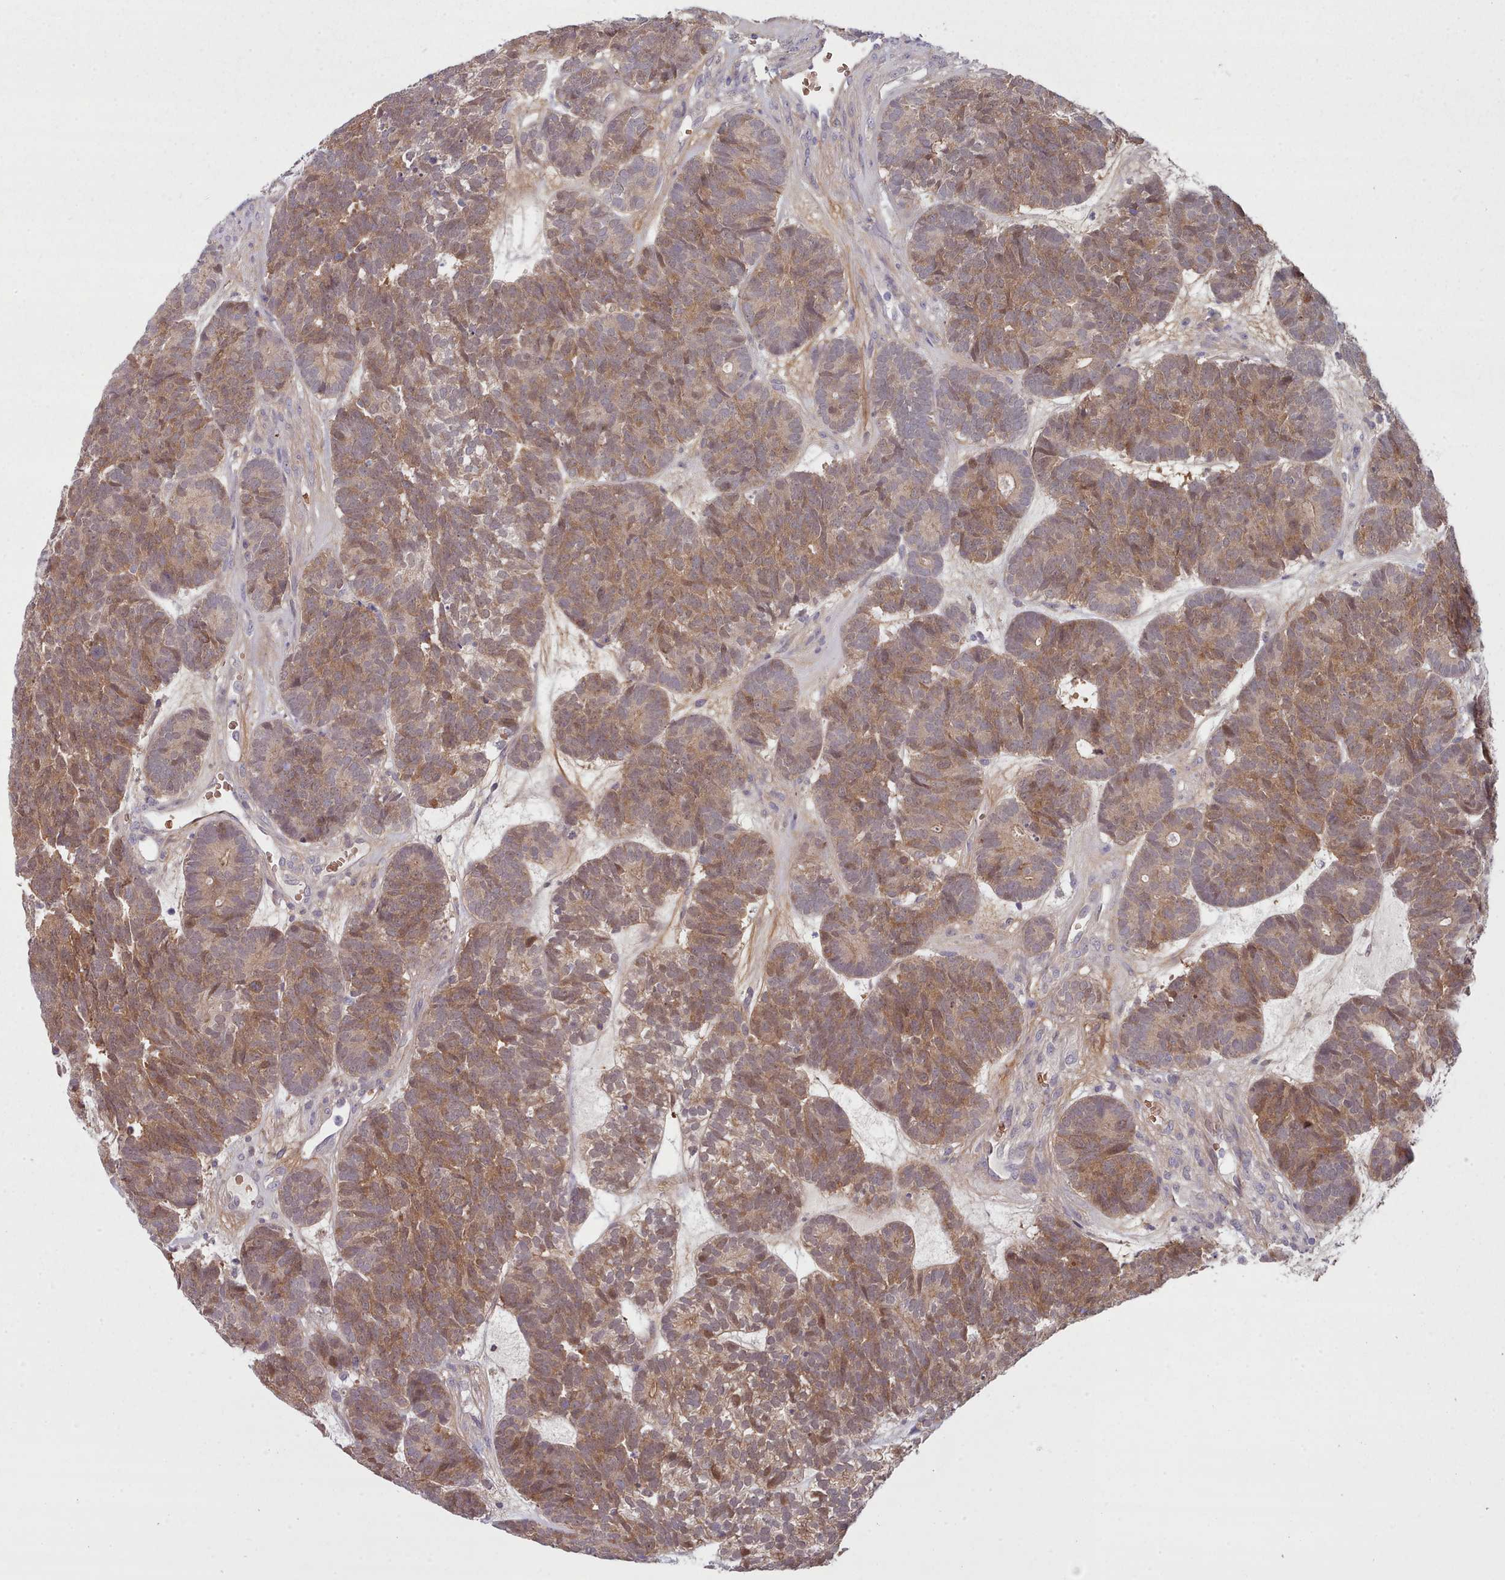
{"staining": {"intensity": "moderate", "quantity": "25%-75%", "location": "cytoplasmic/membranous,nuclear"}, "tissue": "head and neck cancer", "cell_type": "Tumor cells", "image_type": "cancer", "snomed": [{"axis": "morphology", "description": "Adenocarcinoma, NOS"}, {"axis": "topography", "description": "Head-Neck"}], "caption": "Immunohistochemical staining of human adenocarcinoma (head and neck) demonstrates medium levels of moderate cytoplasmic/membranous and nuclear expression in about 25%-75% of tumor cells.", "gene": "CLNS1A", "patient": {"sex": "female", "age": 81}}